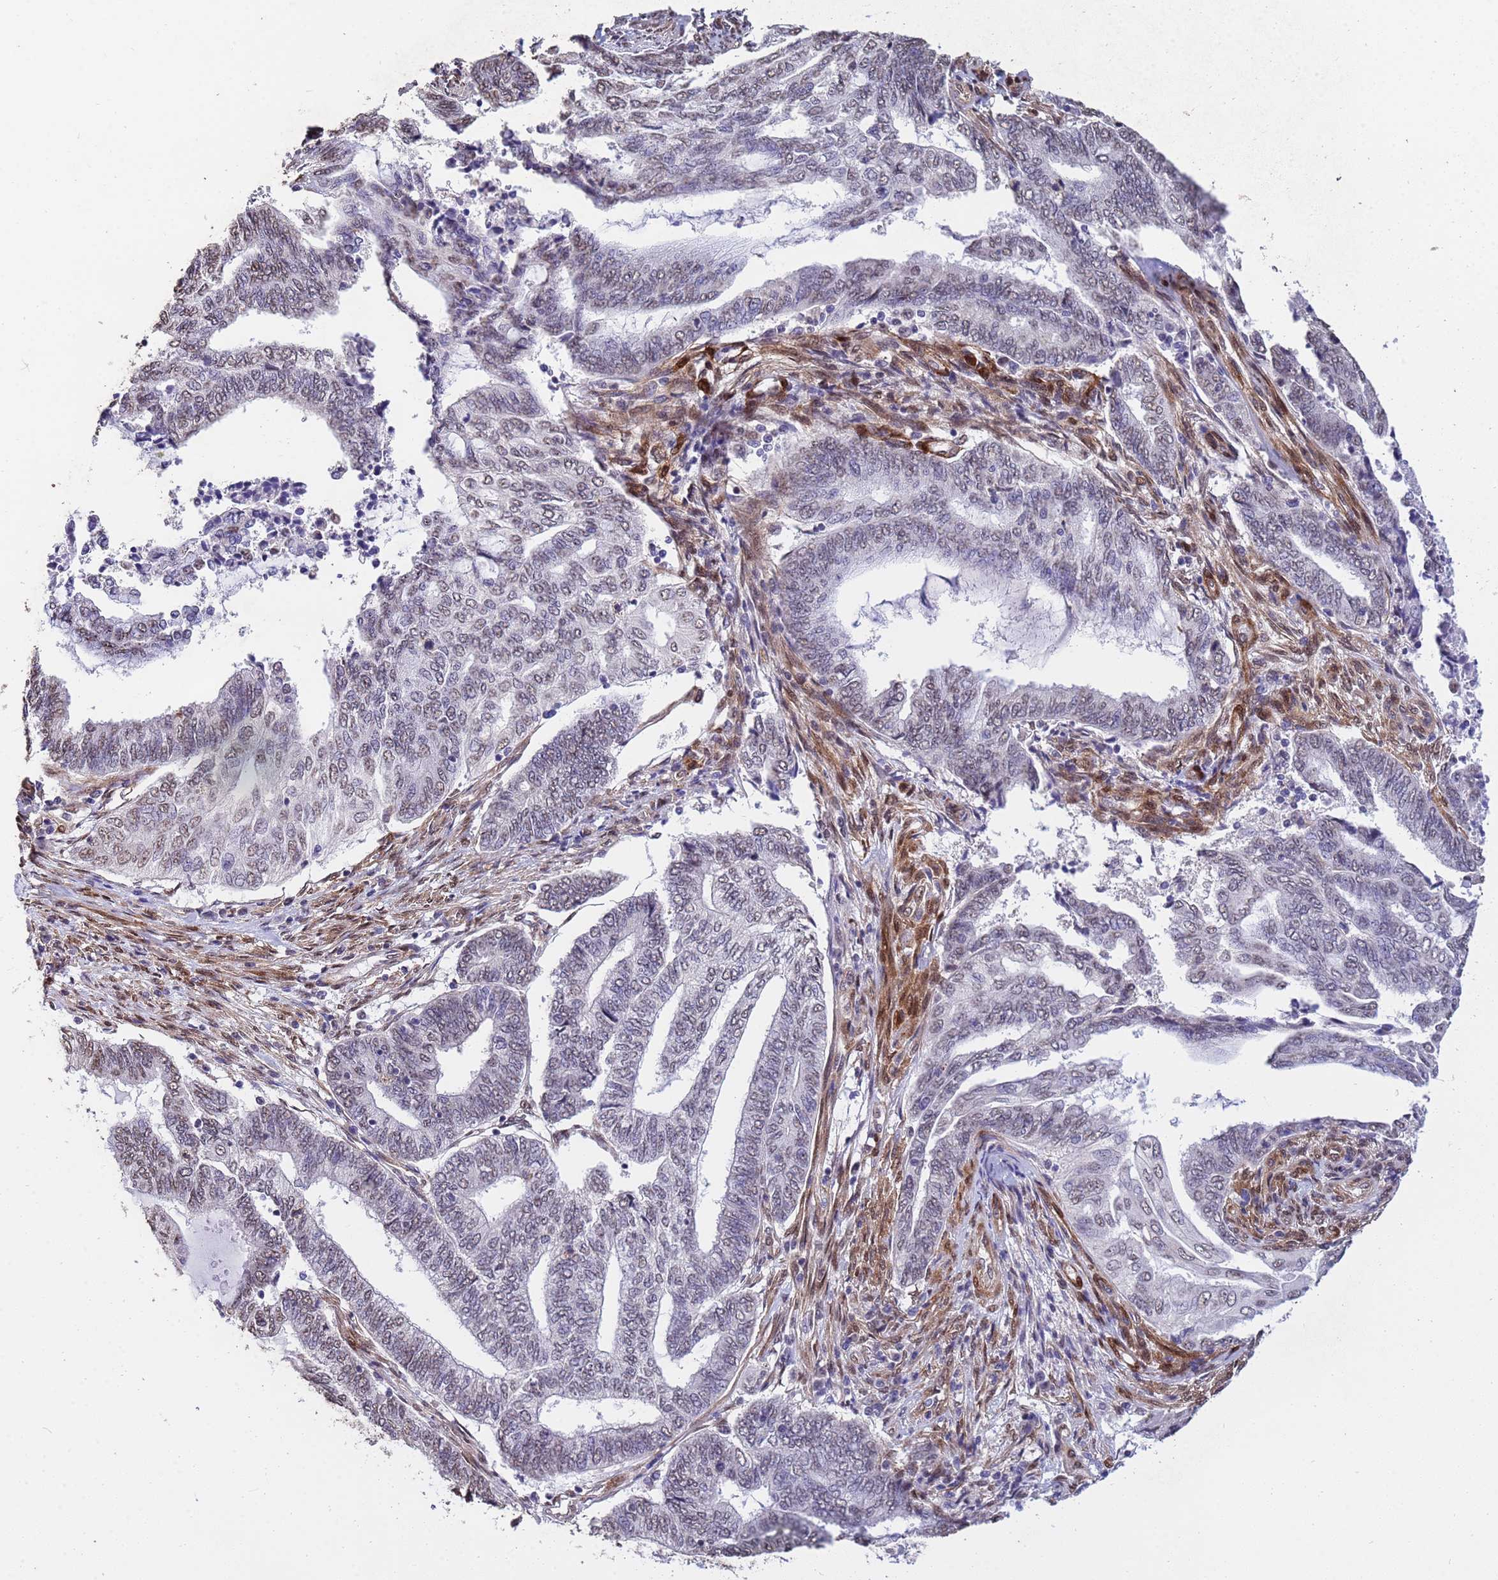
{"staining": {"intensity": "weak", "quantity": "25%-75%", "location": "nuclear"}, "tissue": "endometrial cancer", "cell_type": "Tumor cells", "image_type": "cancer", "snomed": [{"axis": "morphology", "description": "Adenocarcinoma, NOS"}, {"axis": "topography", "description": "Uterus"}, {"axis": "topography", "description": "Endometrium"}], "caption": "Endometrial adenocarcinoma was stained to show a protein in brown. There is low levels of weak nuclear positivity in about 25%-75% of tumor cells.", "gene": "TRIP6", "patient": {"sex": "female", "age": 70}}